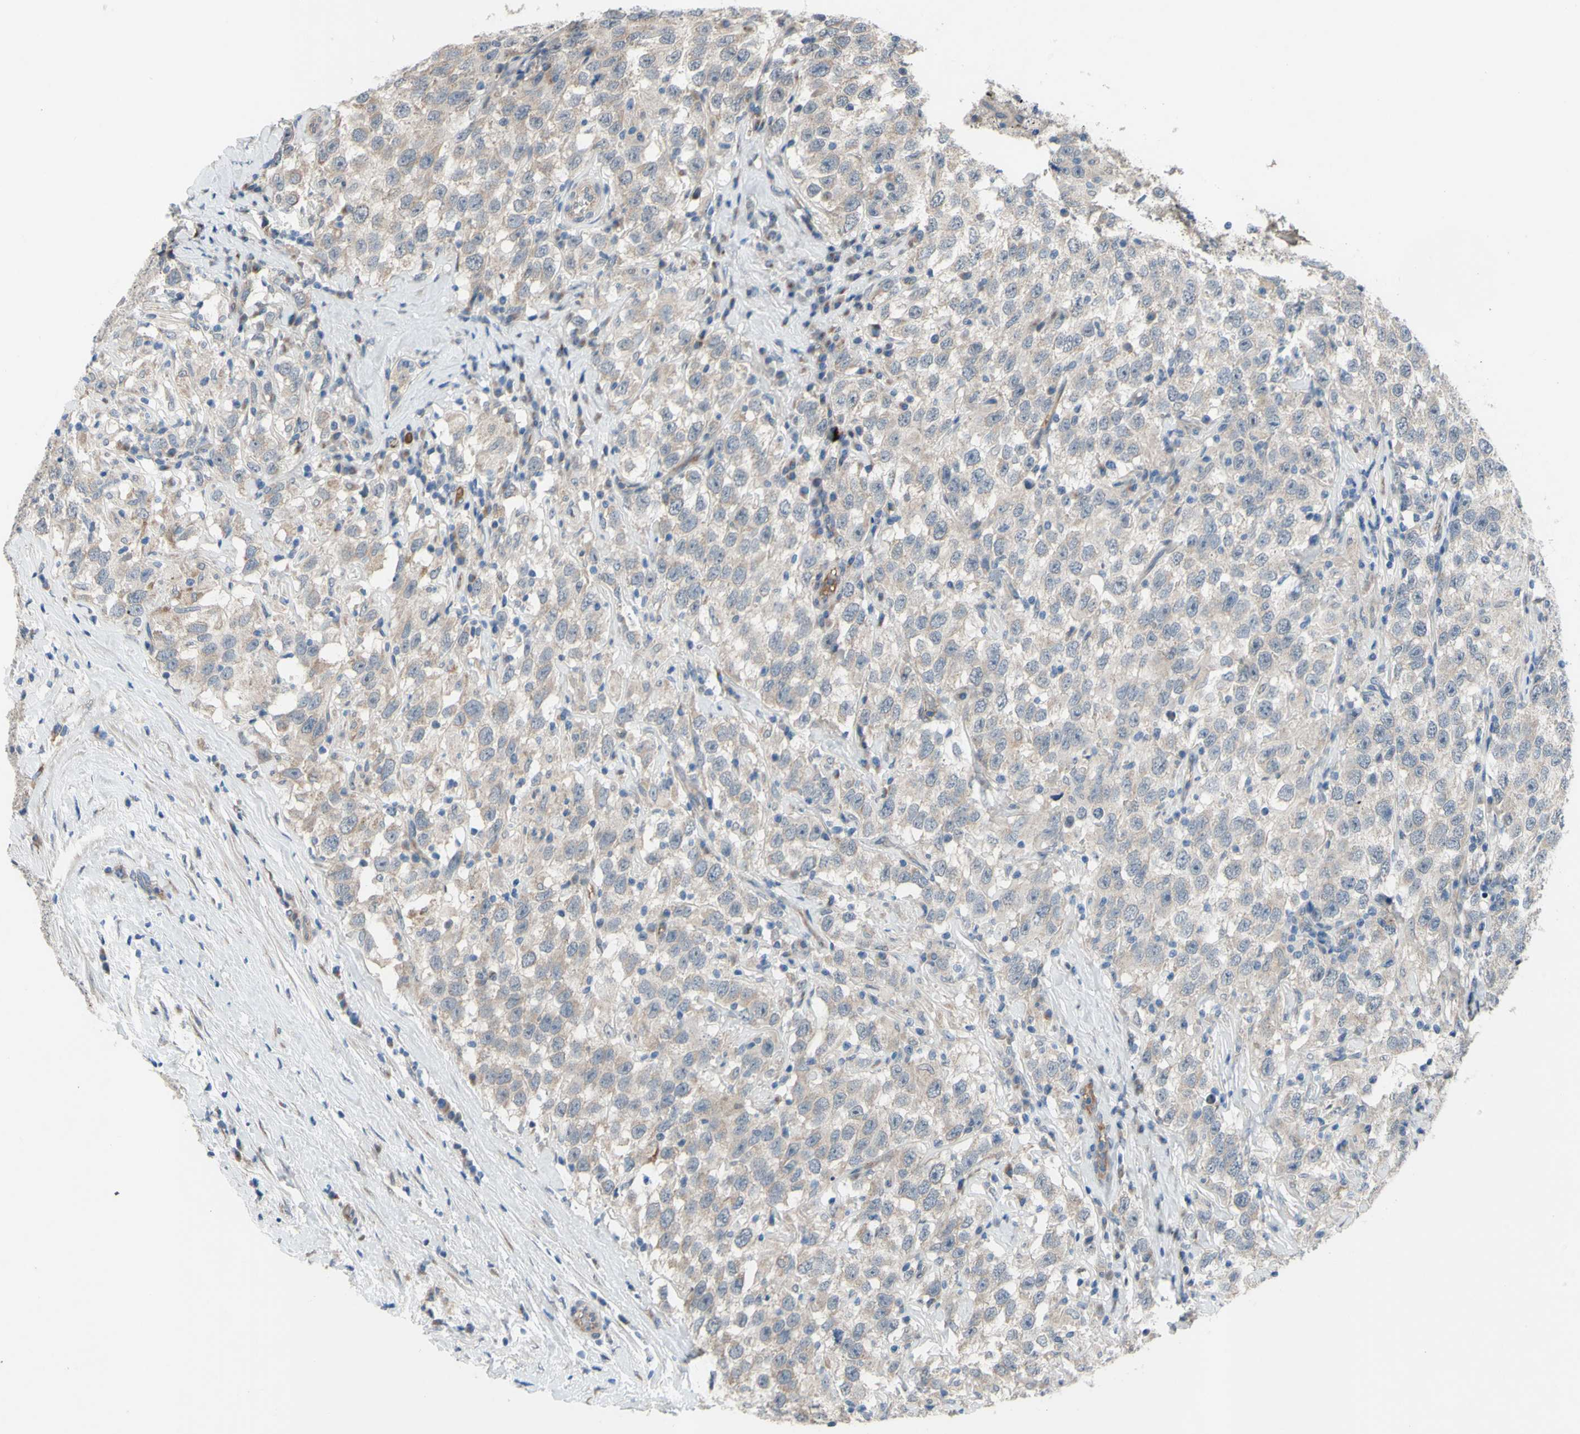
{"staining": {"intensity": "weak", "quantity": ">75%", "location": "nuclear"}, "tissue": "testis cancer", "cell_type": "Tumor cells", "image_type": "cancer", "snomed": [{"axis": "morphology", "description": "Seminoma, NOS"}, {"axis": "topography", "description": "Testis"}], "caption": "This image reveals IHC staining of human testis cancer (seminoma), with low weak nuclear positivity in about >75% of tumor cells.", "gene": "GRAMD2B", "patient": {"sex": "male", "age": 41}}